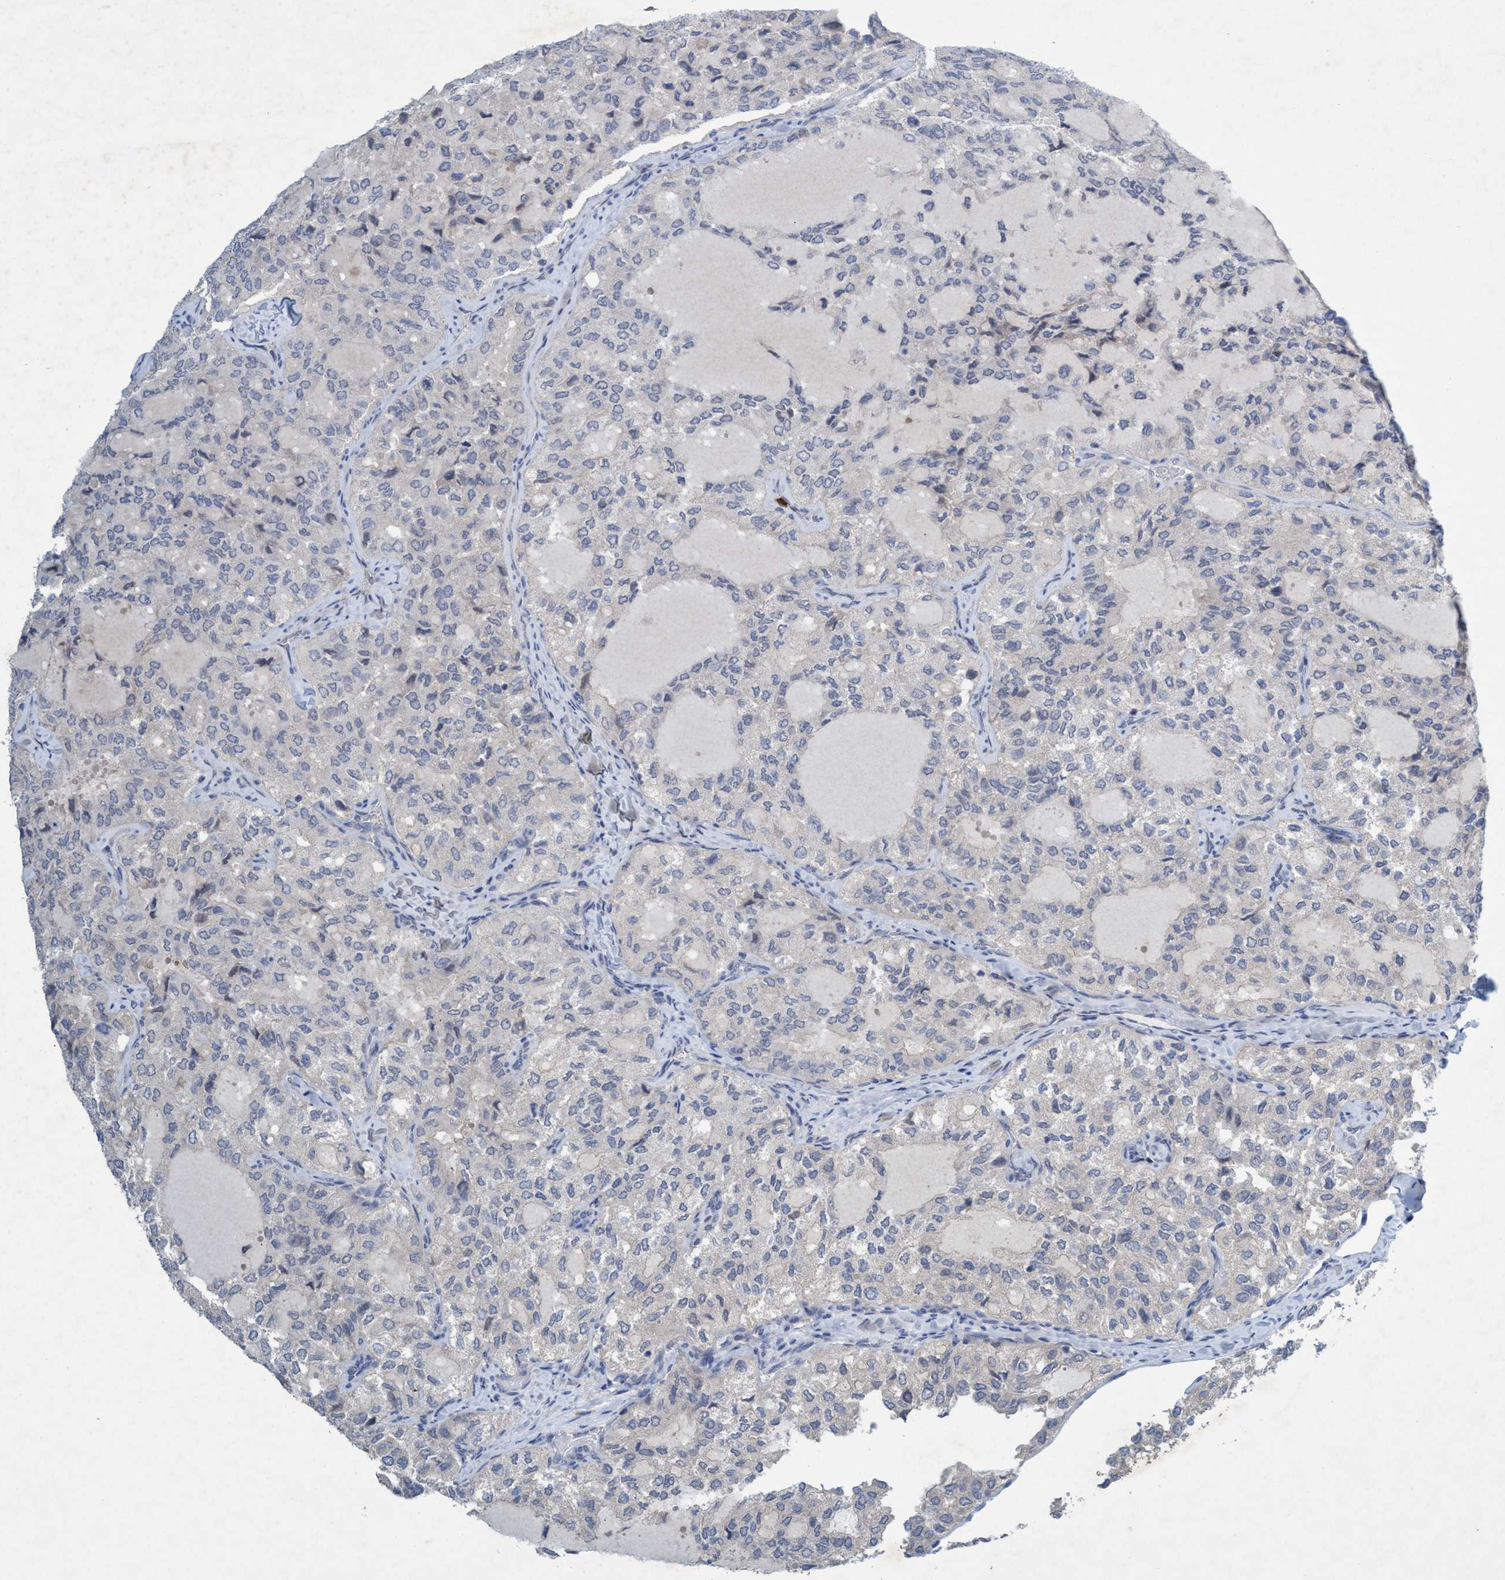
{"staining": {"intensity": "negative", "quantity": "none", "location": "none"}, "tissue": "thyroid cancer", "cell_type": "Tumor cells", "image_type": "cancer", "snomed": [{"axis": "morphology", "description": "Follicular adenoma carcinoma, NOS"}, {"axis": "topography", "description": "Thyroid gland"}], "caption": "The immunohistochemistry photomicrograph has no significant positivity in tumor cells of follicular adenoma carcinoma (thyroid) tissue.", "gene": "RNF208", "patient": {"sex": "male", "age": 75}}